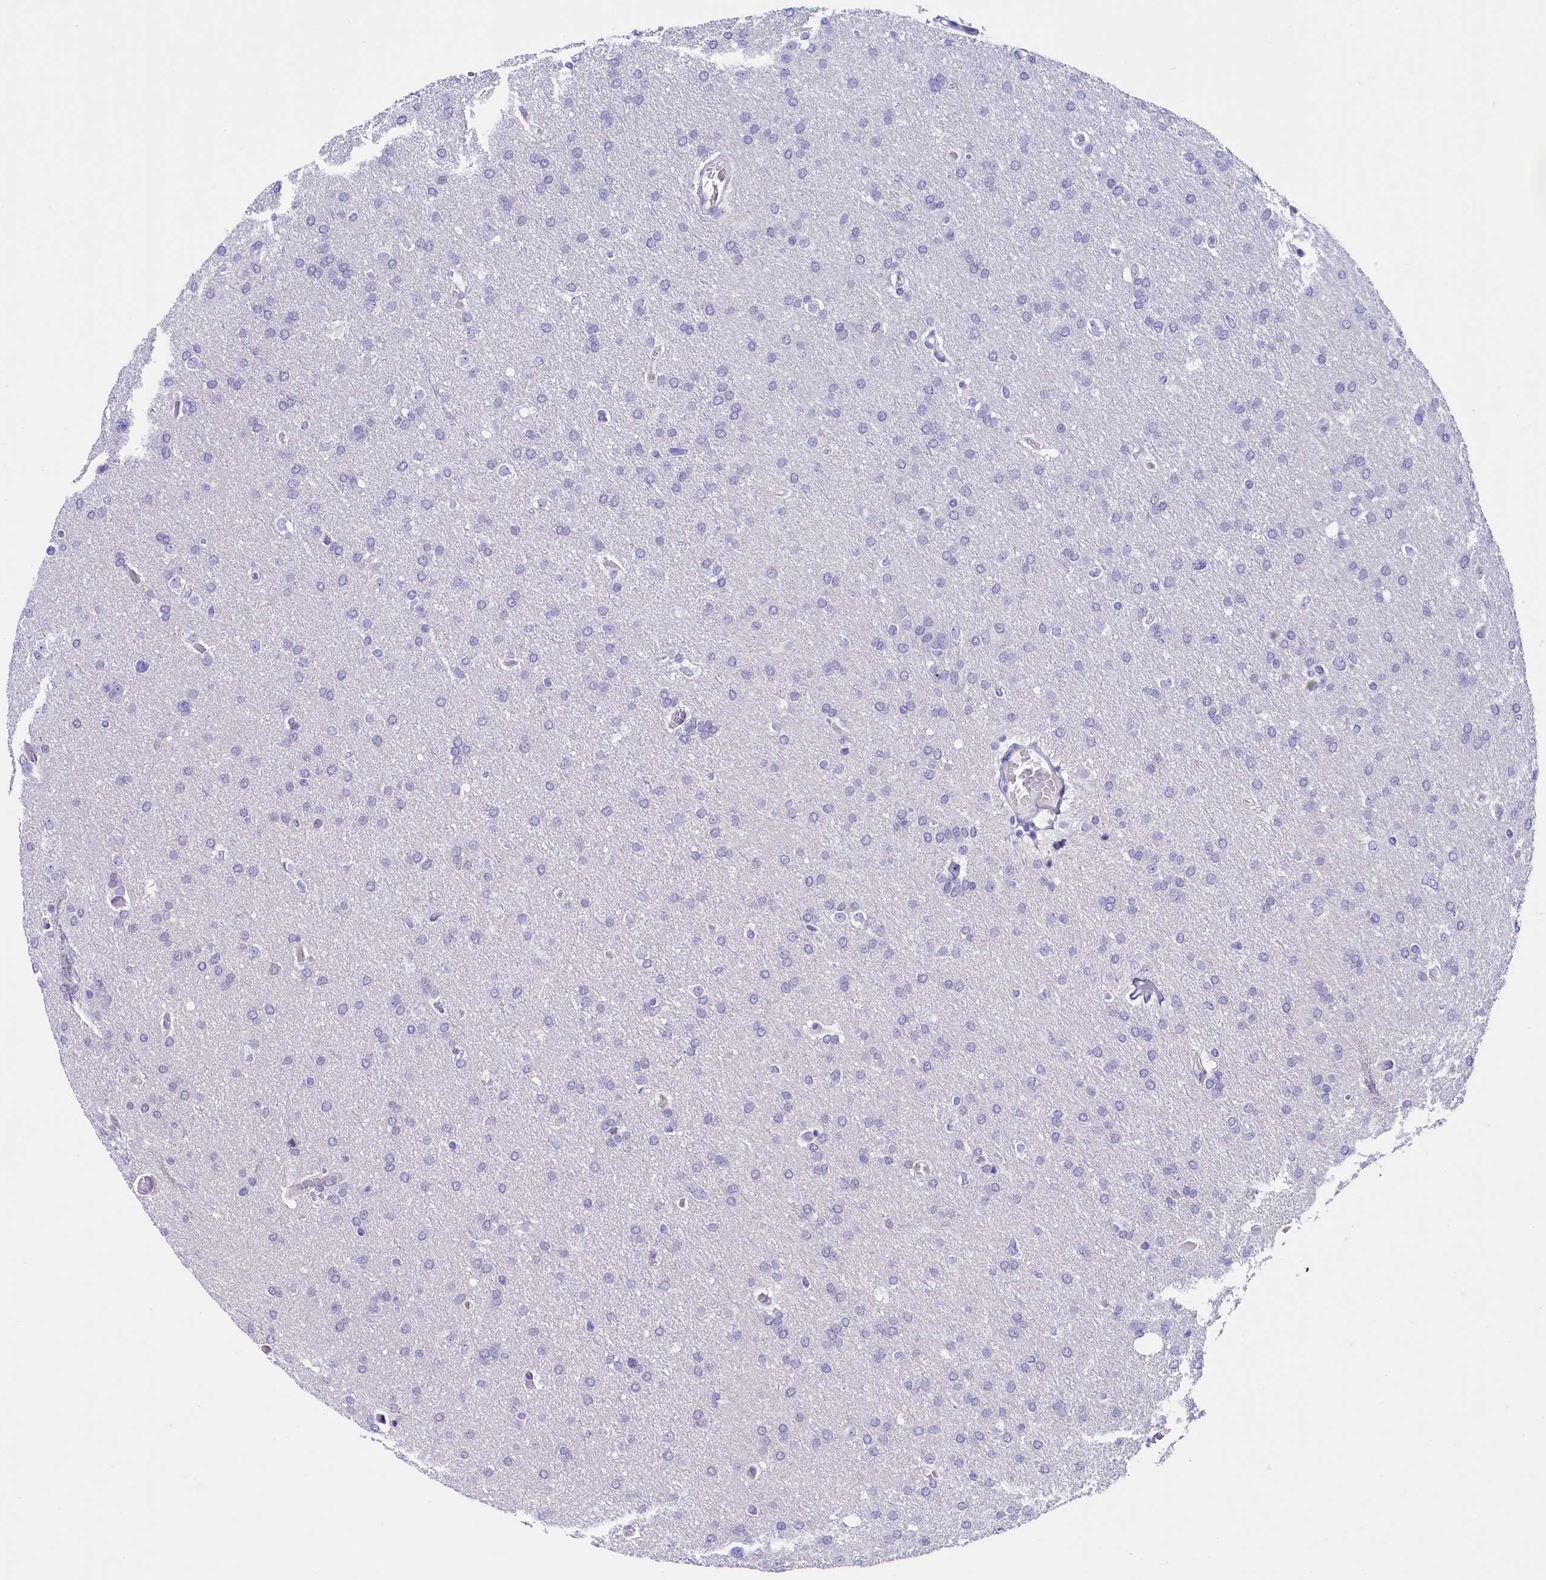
{"staining": {"intensity": "negative", "quantity": "none", "location": "none"}, "tissue": "glioma", "cell_type": "Tumor cells", "image_type": "cancer", "snomed": [{"axis": "morphology", "description": "Glioma, malignant, High grade"}, {"axis": "topography", "description": "Cerebral cortex"}], "caption": "Immunohistochemistry of human glioma demonstrates no expression in tumor cells. (Stains: DAB immunohistochemistry (IHC) with hematoxylin counter stain, Microscopy: brightfield microscopy at high magnification).", "gene": "PDILT", "patient": {"sex": "female", "age": 36}}